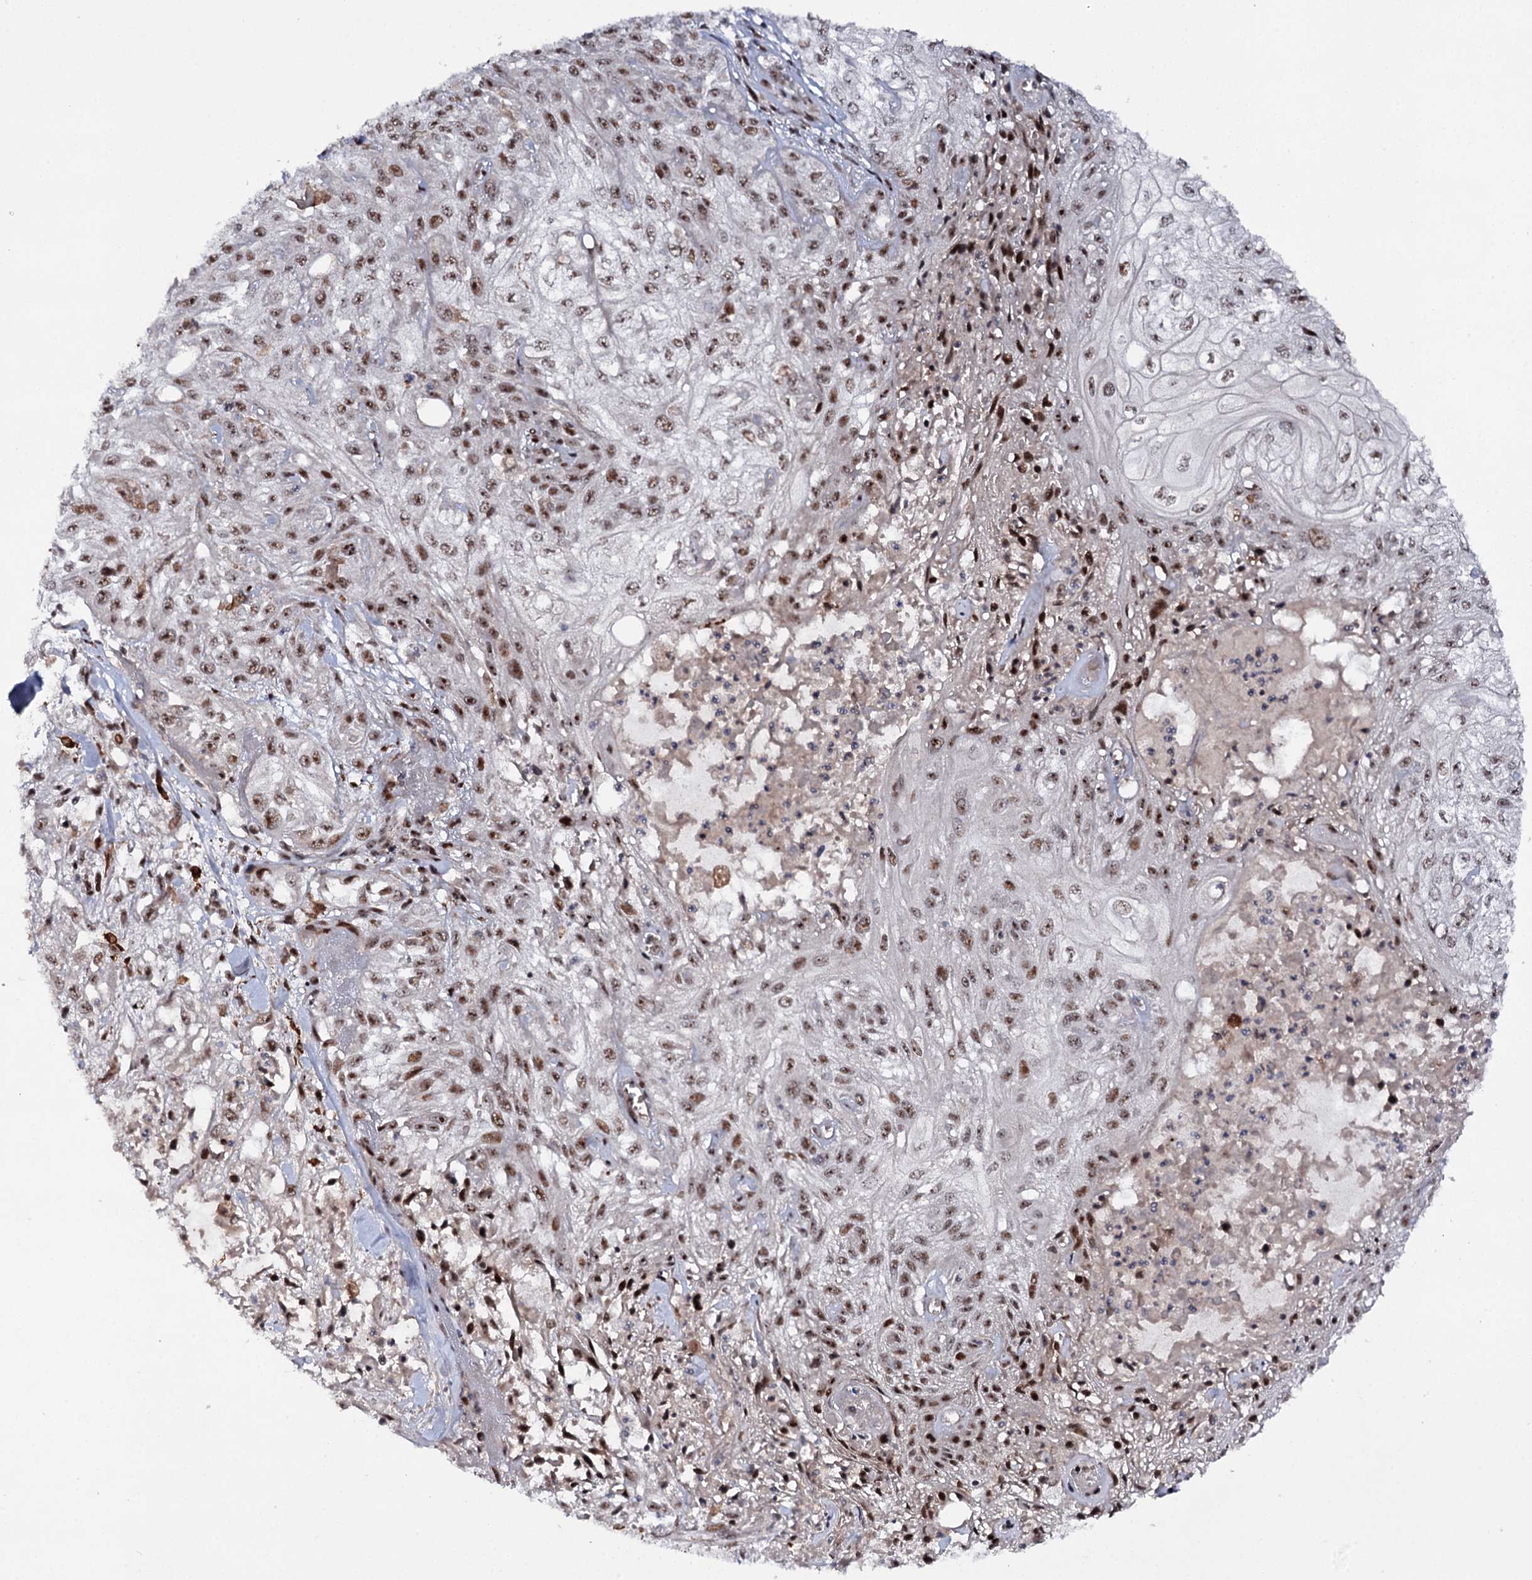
{"staining": {"intensity": "moderate", "quantity": ">75%", "location": "nuclear"}, "tissue": "skin cancer", "cell_type": "Tumor cells", "image_type": "cancer", "snomed": [{"axis": "morphology", "description": "Squamous cell carcinoma, NOS"}, {"axis": "morphology", "description": "Squamous cell carcinoma, metastatic, NOS"}, {"axis": "topography", "description": "Skin"}, {"axis": "topography", "description": "Lymph node"}], "caption": "IHC staining of skin cancer, which exhibits medium levels of moderate nuclear expression in about >75% of tumor cells indicating moderate nuclear protein positivity. The staining was performed using DAB (brown) for protein detection and nuclei were counterstained in hematoxylin (blue).", "gene": "BUD13", "patient": {"sex": "male", "age": 75}}